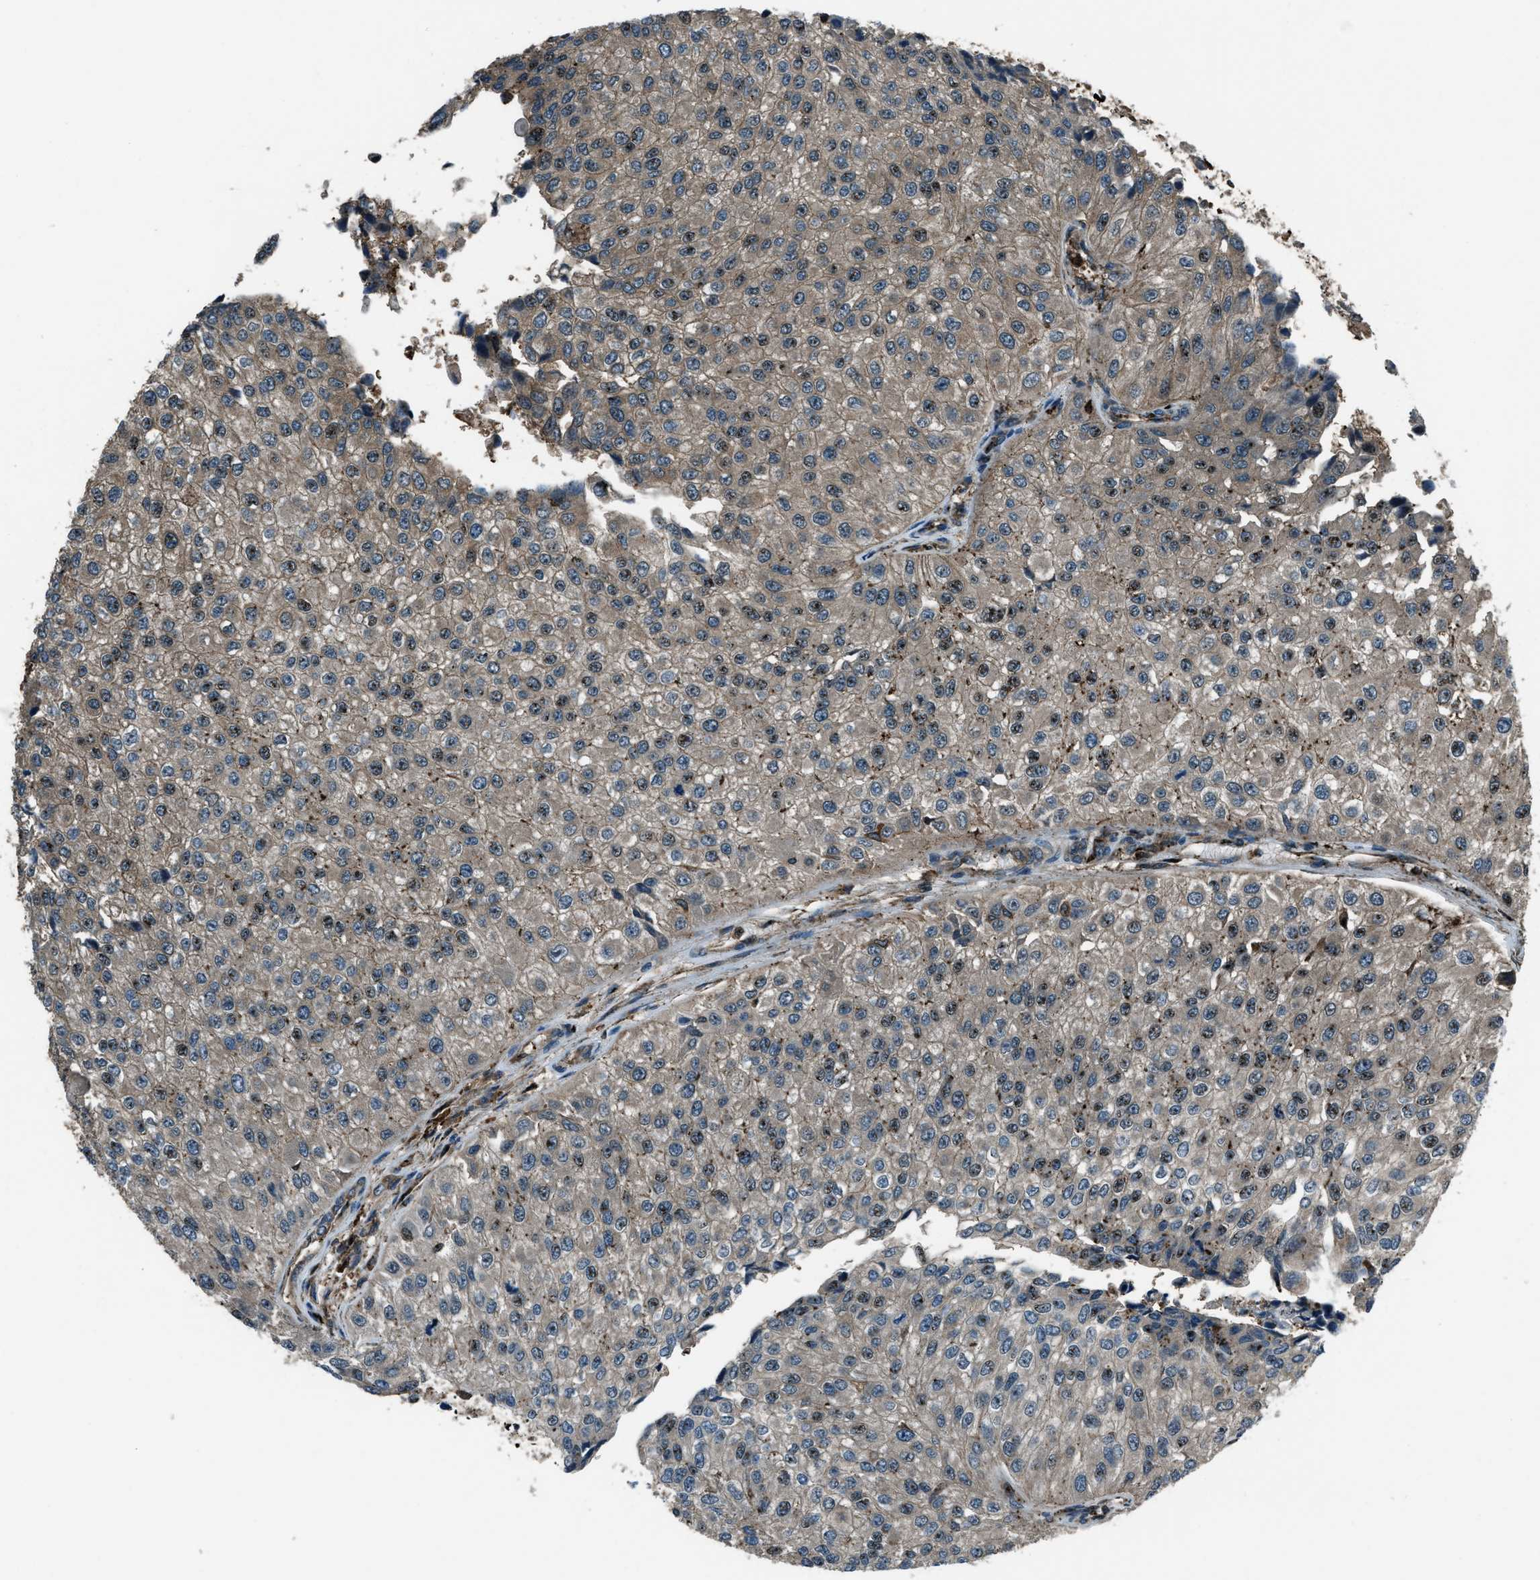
{"staining": {"intensity": "weak", "quantity": "25%-75%", "location": "cytoplasmic/membranous"}, "tissue": "urothelial cancer", "cell_type": "Tumor cells", "image_type": "cancer", "snomed": [{"axis": "morphology", "description": "Urothelial carcinoma, High grade"}, {"axis": "topography", "description": "Kidney"}, {"axis": "topography", "description": "Urinary bladder"}], "caption": "Weak cytoplasmic/membranous expression is appreciated in approximately 25%-75% of tumor cells in urothelial cancer.", "gene": "SNX30", "patient": {"sex": "male", "age": 77}}